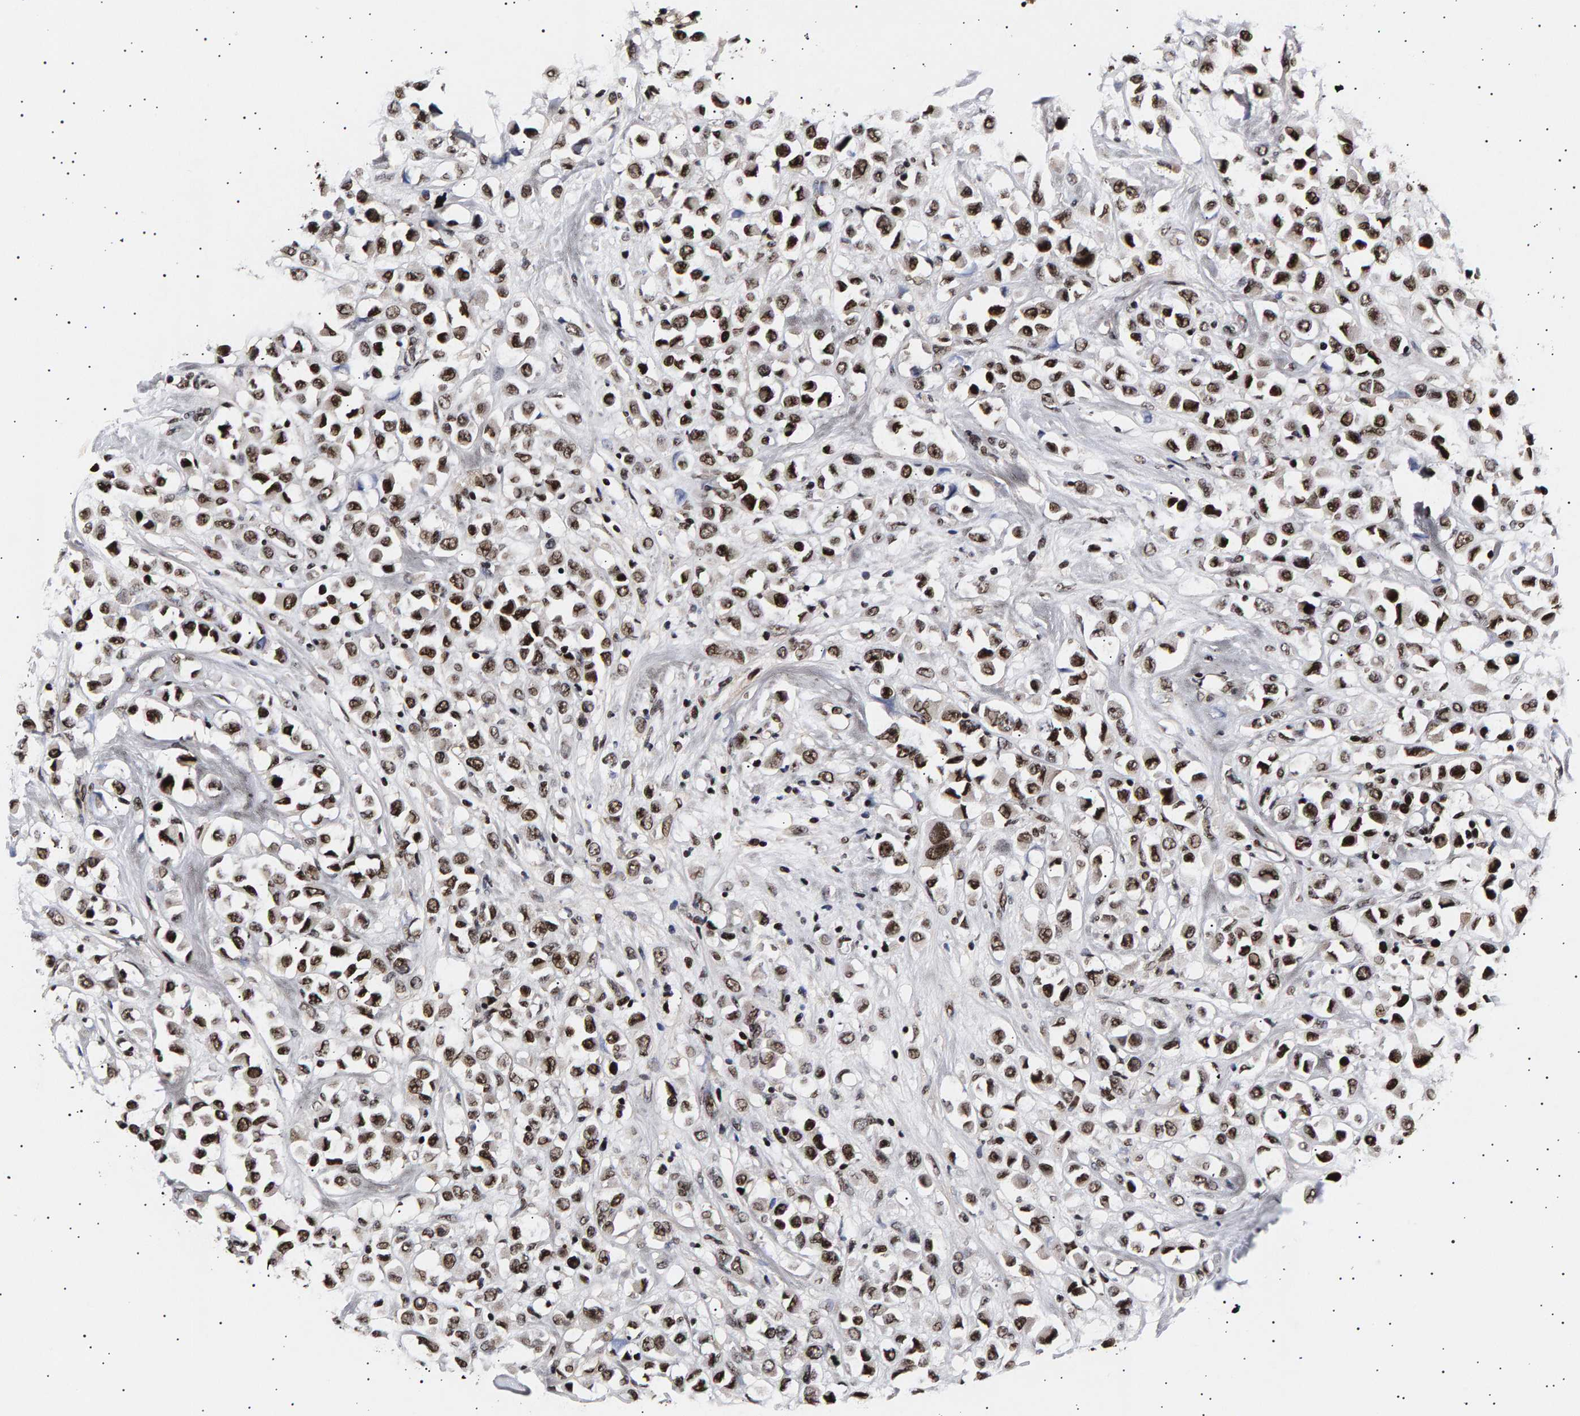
{"staining": {"intensity": "strong", "quantity": ">75%", "location": "nuclear"}, "tissue": "breast cancer", "cell_type": "Tumor cells", "image_type": "cancer", "snomed": [{"axis": "morphology", "description": "Duct carcinoma"}, {"axis": "topography", "description": "Breast"}], "caption": "Protein analysis of breast cancer tissue displays strong nuclear positivity in approximately >75% of tumor cells.", "gene": "ANKRD40", "patient": {"sex": "female", "age": 61}}